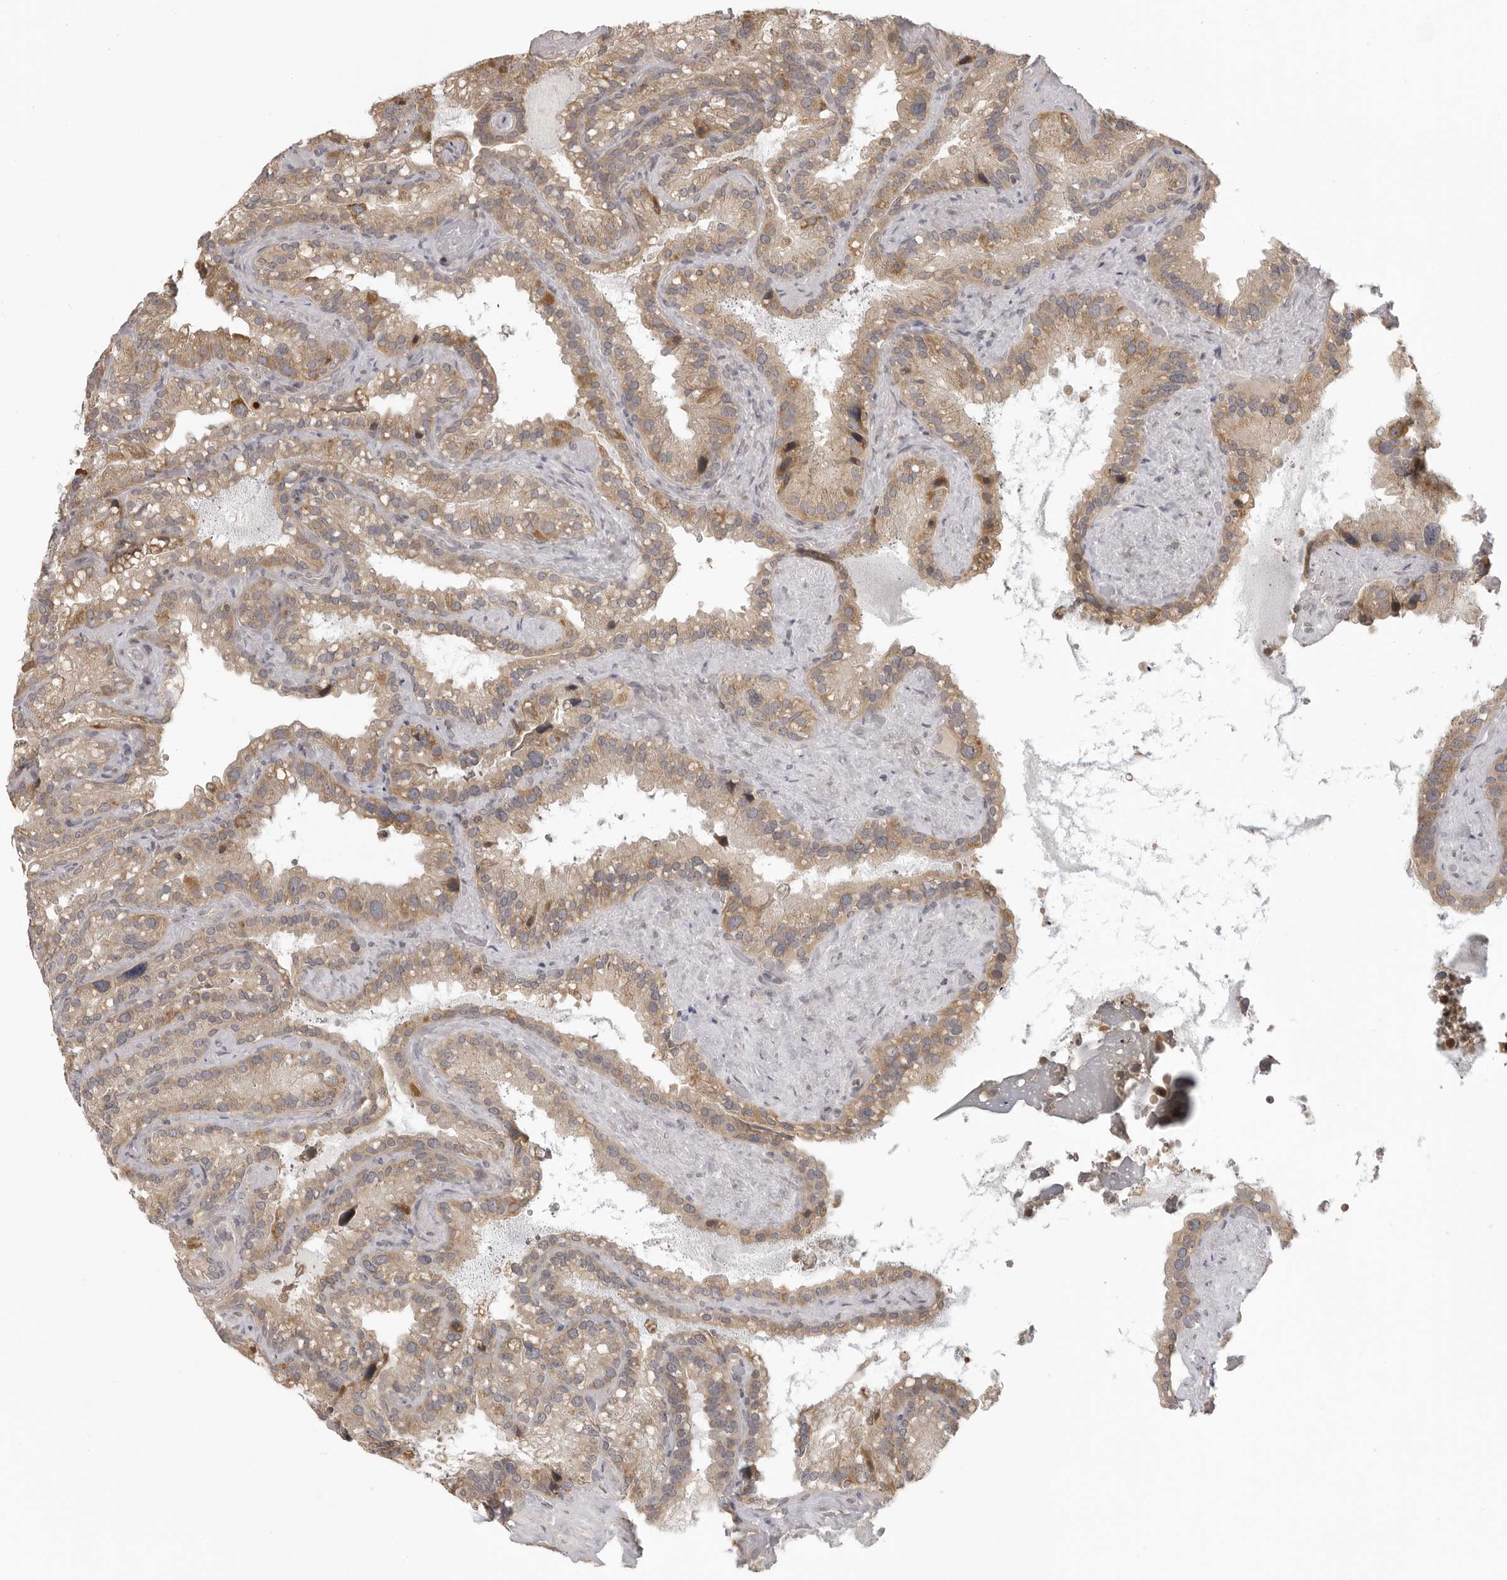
{"staining": {"intensity": "weak", "quantity": ">75%", "location": "cytoplasmic/membranous"}, "tissue": "seminal vesicle", "cell_type": "Glandular cells", "image_type": "normal", "snomed": [{"axis": "morphology", "description": "Normal tissue, NOS"}, {"axis": "topography", "description": "Prostate"}, {"axis": "topography", "description": "Seminal veicle"}], "caption": "Immunohistochemistry (IHC) image of benign seminal vesicle: seminal vesicle stained using IHC exhibits low levels of weak protein expression localized specifically in the cytoplasmic/membranous of glandular cells, appearing as a cytoplasmic/membranous brown color.", "gene": "PRRC2A", "patient": {"sex": "male", "age": 68}}